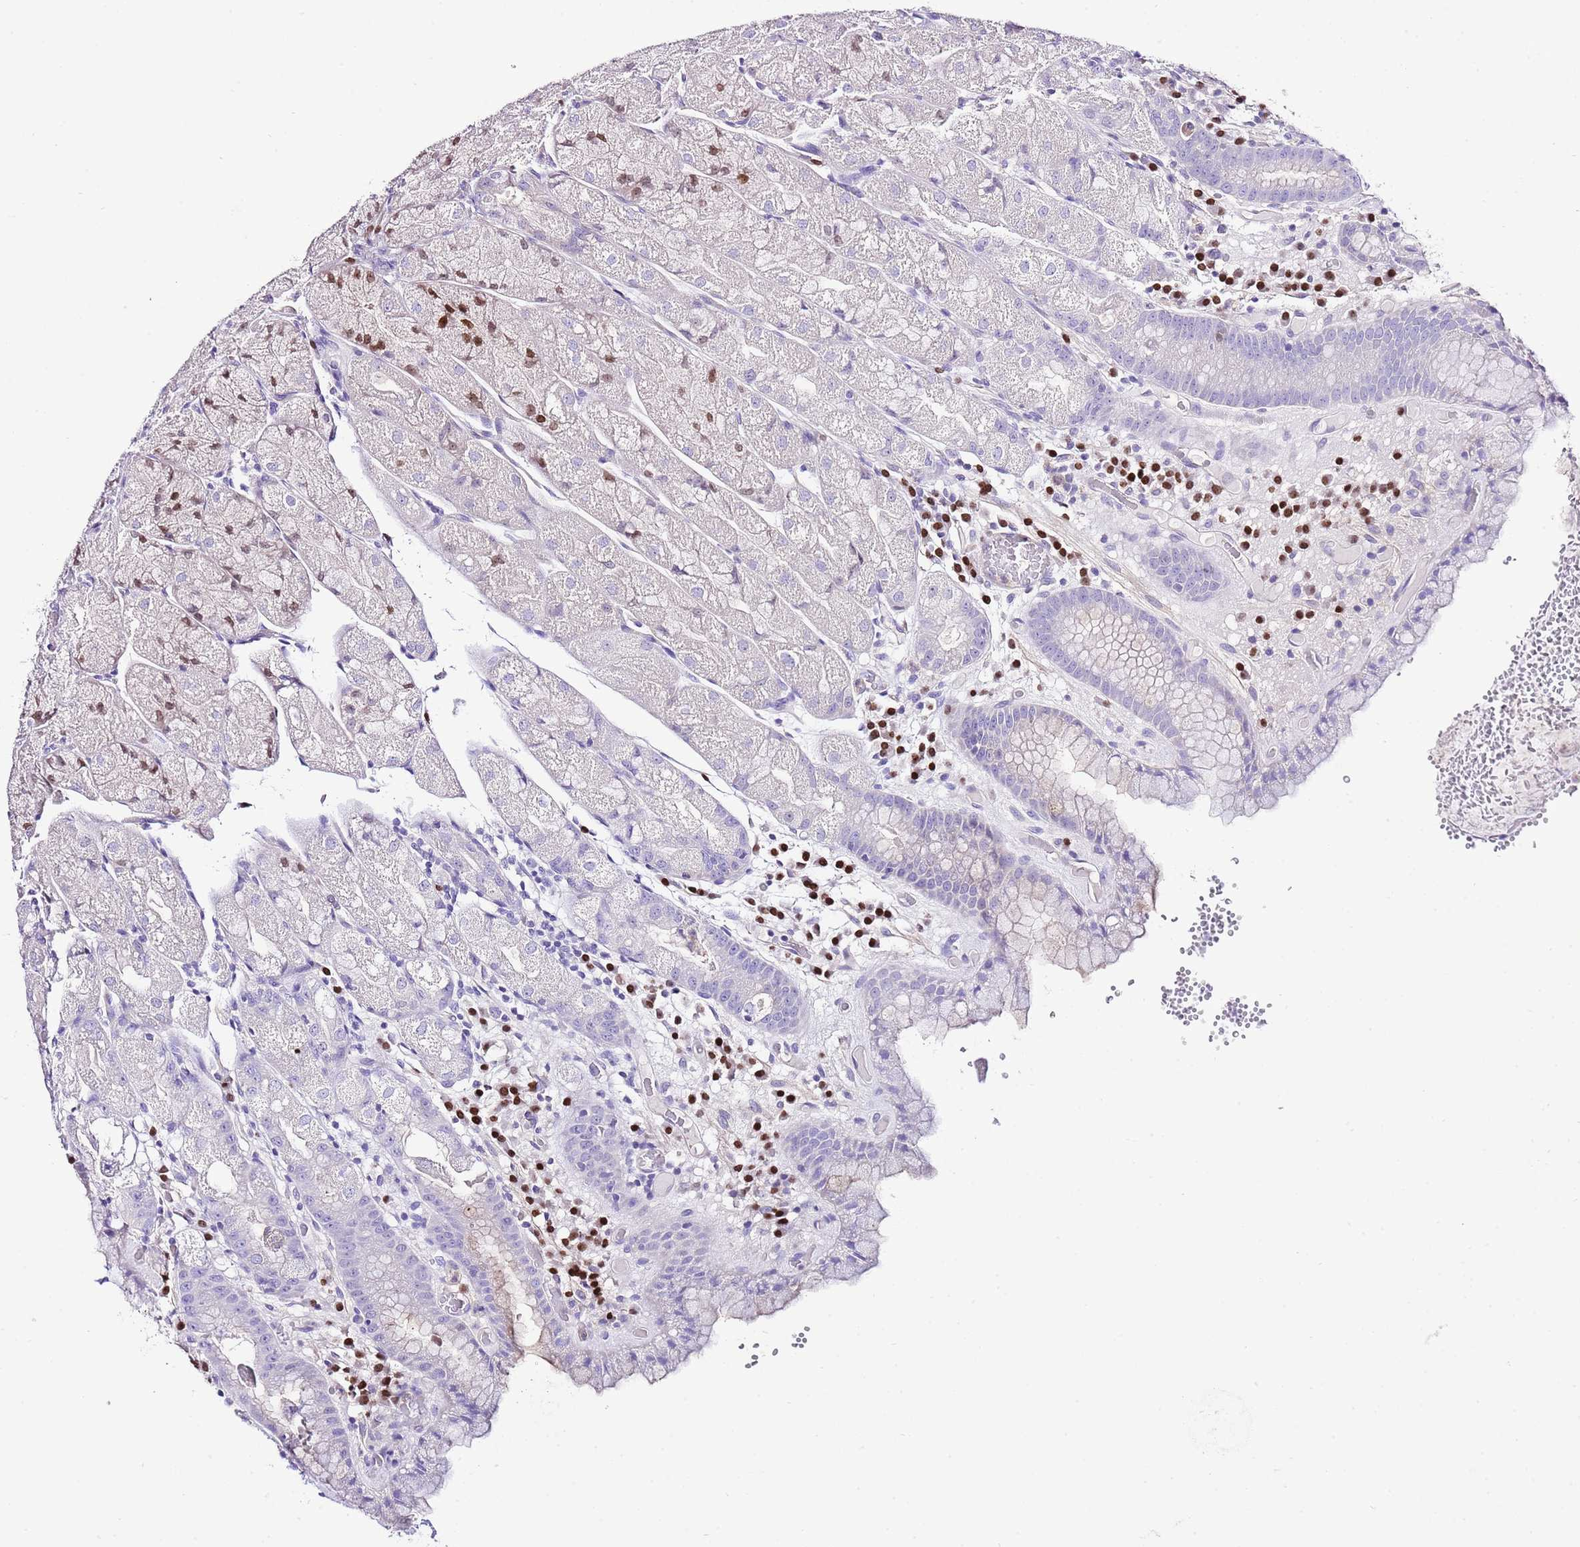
{"staining": {"intensity": "strong", "quantity": "<25%", "location": "nuclear"}, "tissue": "stomach", "cell_type": "Glandular cells", "image_type": "normal", "snomed": [{"axis": "morphology", "description": "Normal tissue, NOS"}, {"axis": "topography", "description": "Stomach, upper"}], "caption": "Glandular cells display medium levels of strong nuclear staining in approximately <25% of cells in normal human stomach.", "gene": "BHLHA15", "patient": {"sex": "male", "age": 52}}